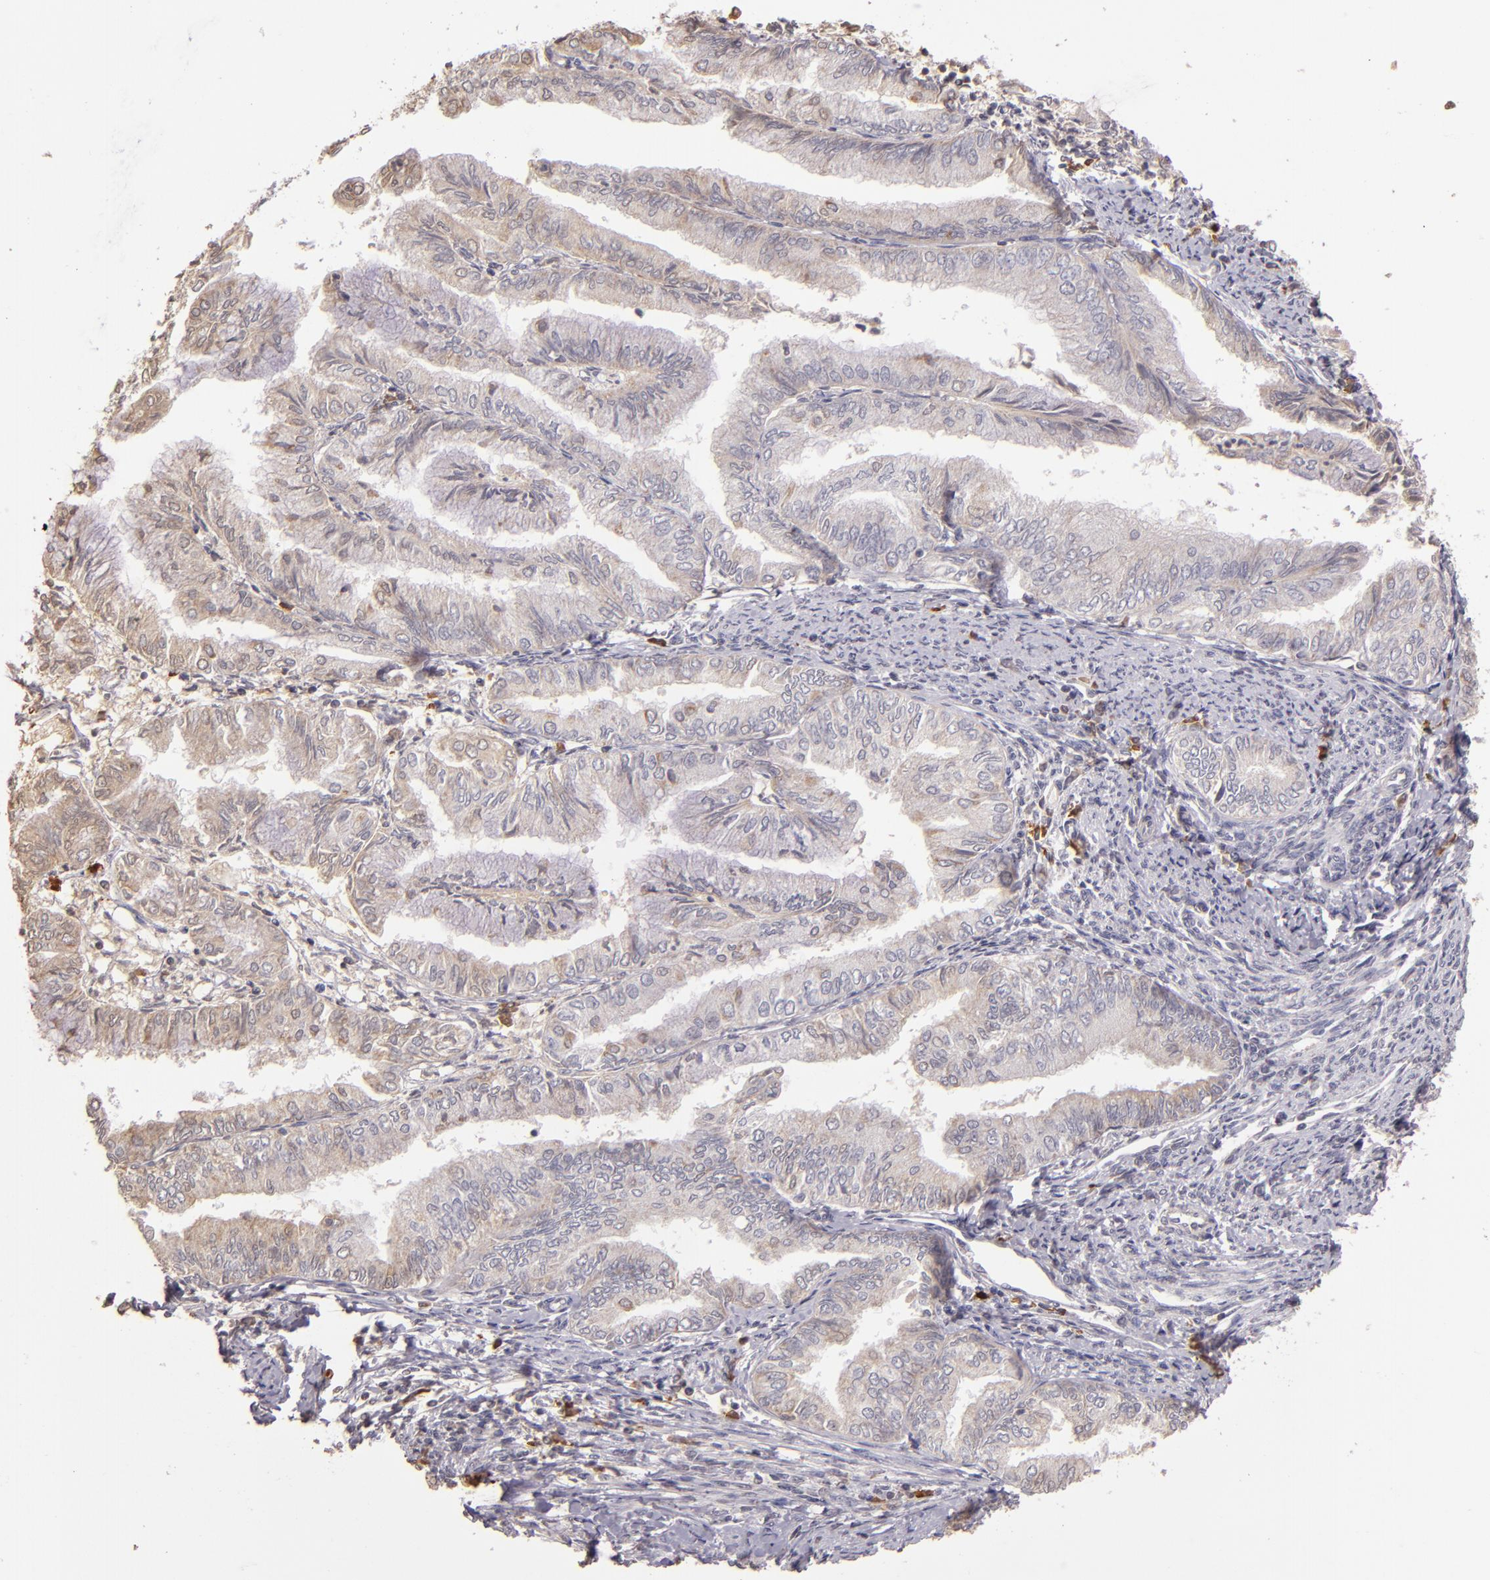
{"staining": {"intensity": "weak", "quantity": ">75%", "location": "cytoplasmic/membranous"}, "tissue": "endometrial cancer", "cell_type": "Tumor cells", "image_type": "cancer", "snomed": [{"axis": "morphology", "description": "Adenocarcinoma, NOS"}, {"axis": "topography", "description": "Endometrium"}], "caption": "Human adenocarcinoma (endometrial) stained with a protein marker exhibits weak staining in tumor cells.", "gene": "ABL1", "patient": {"sex": "female", "age": 66}}